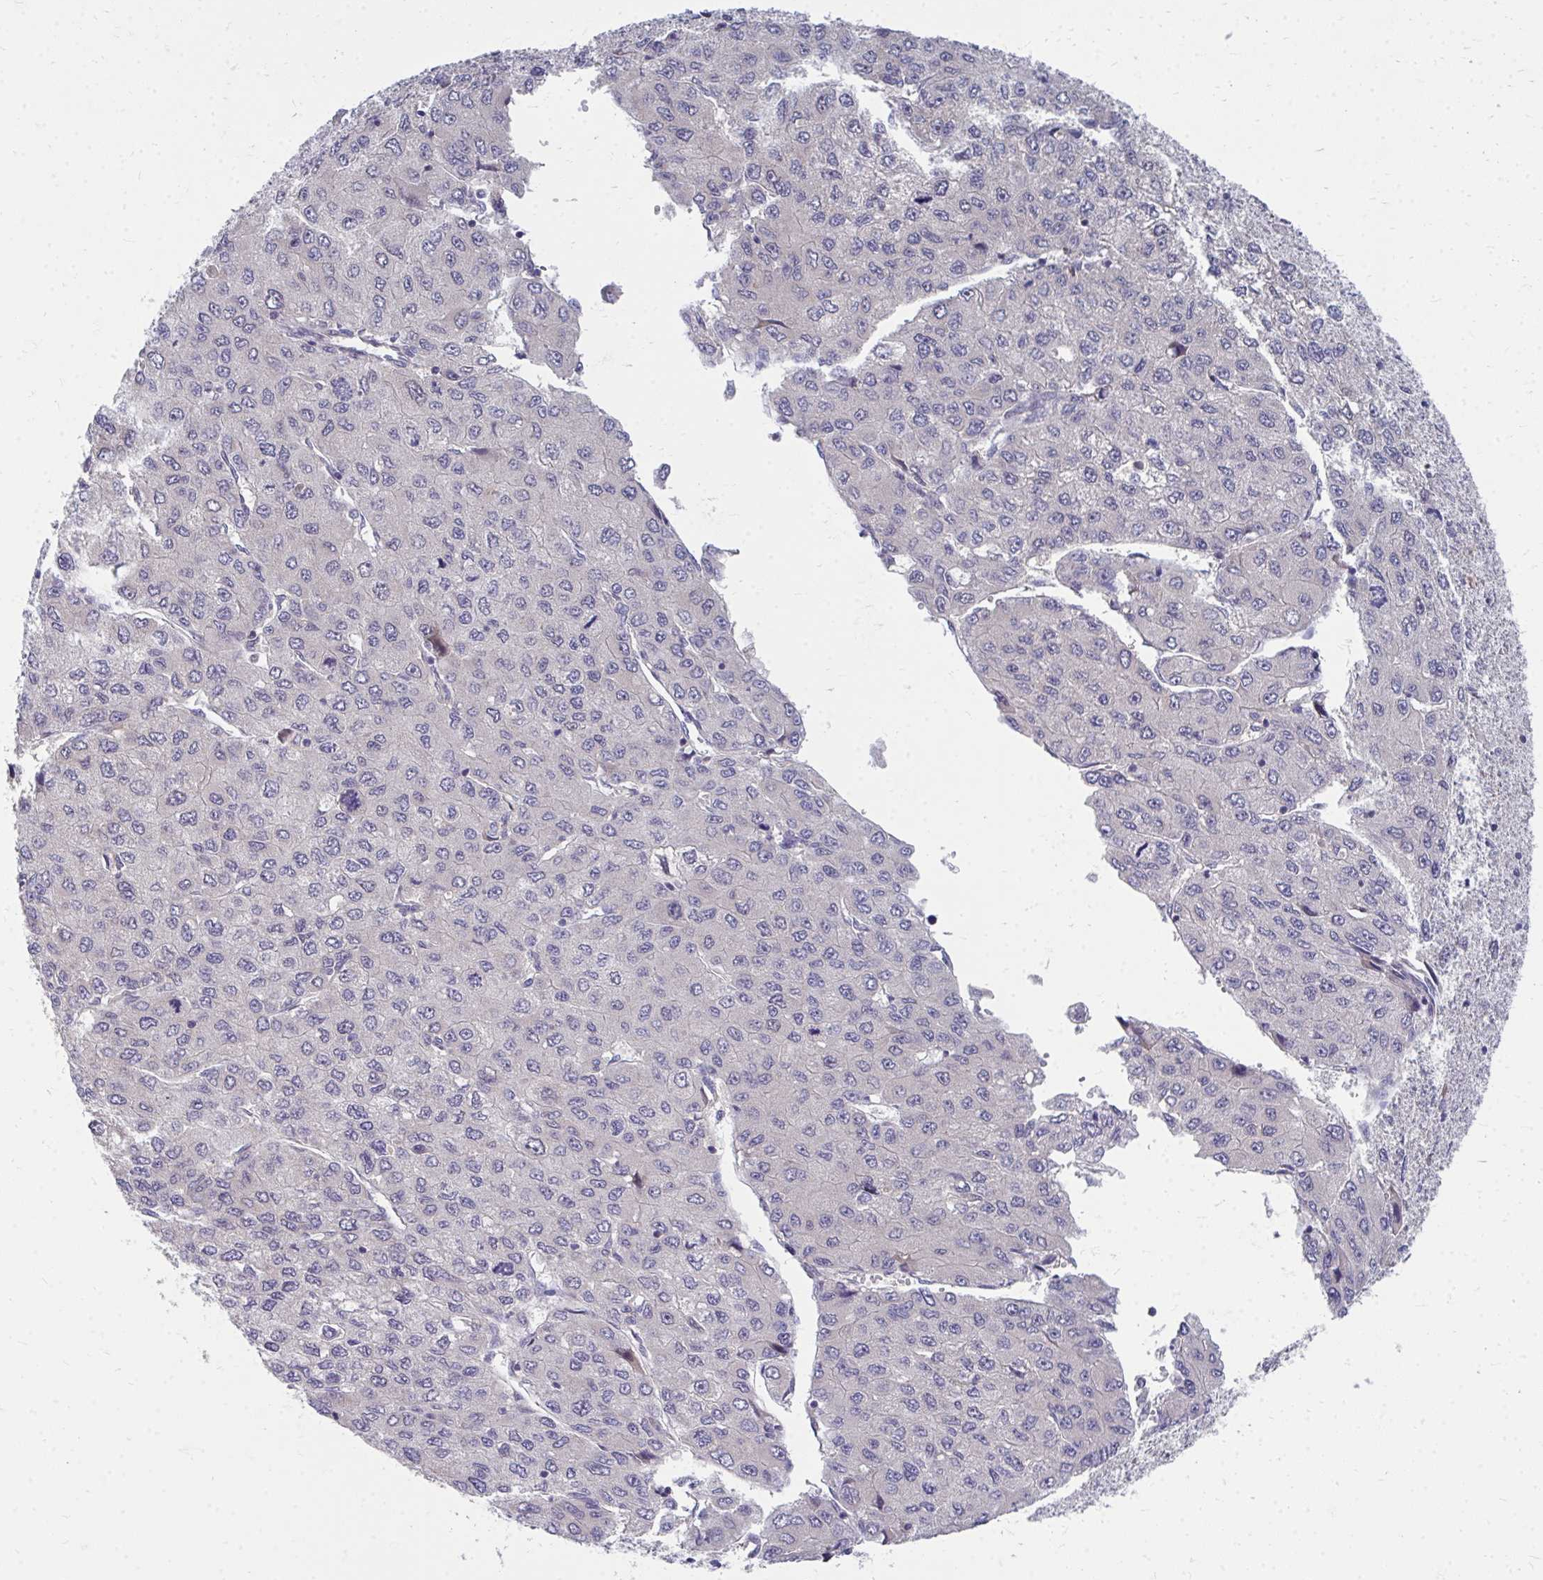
{"staining": {"intensity": "negative", "quantity": "none", "location": "none"}, "tissue": "liver cancer", "cell_type": "Tumor cells", "image_type": "cancer", "snomed": [{"axis": "morphology", "description": "Carcinoma, Hepatocellular, NOS"}, {"axis": "topography", "description": "Liver"}], "caption": "An image of human liver hepatocellular carcinoma is negative for staining in tumor cells.", "gene": "MROH8", "patient": {"sex": "female", "age": 66}}